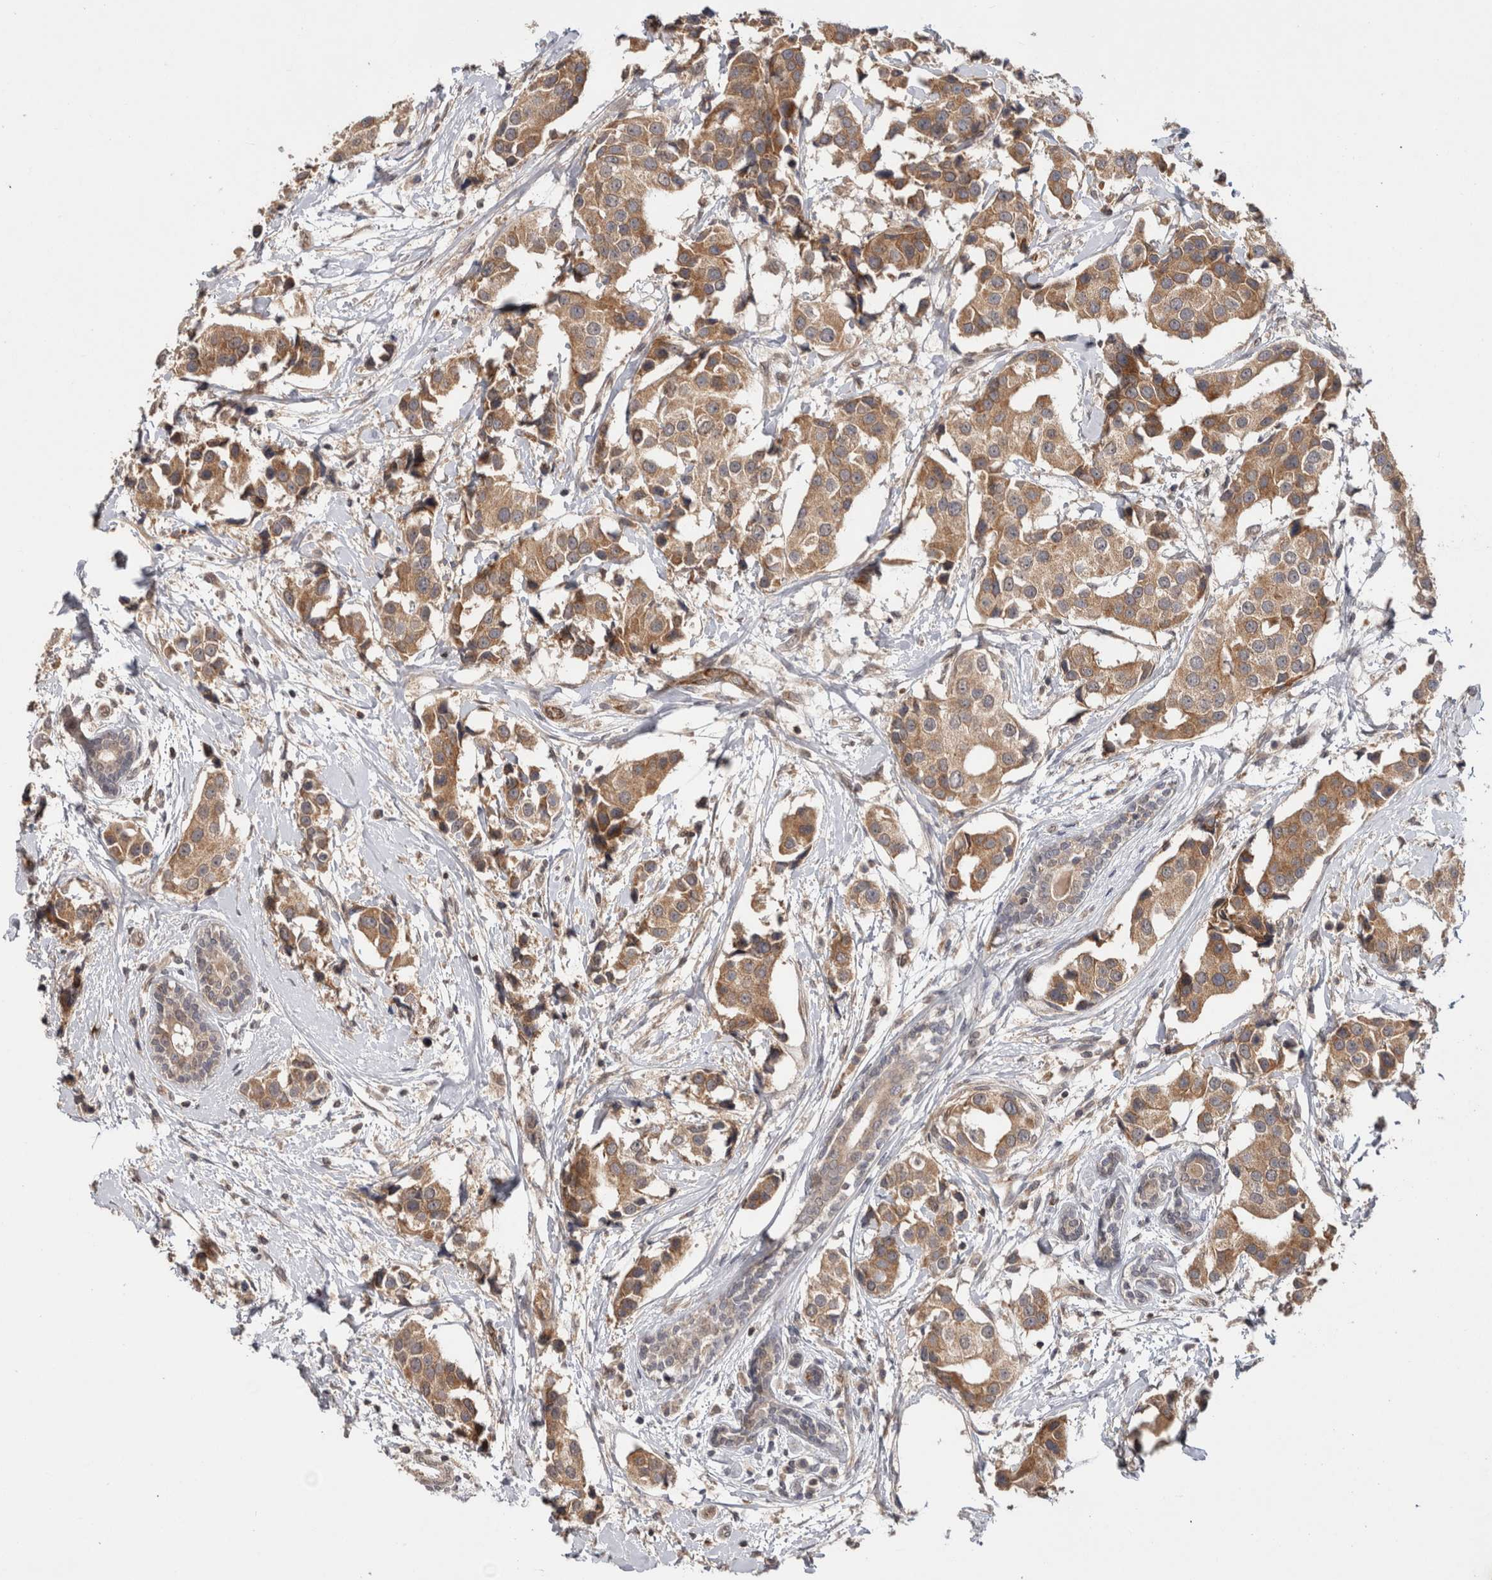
{"staining": {"intensity": "moderate", "quantity": ">75%", "location": "cytoplasmic/membranous"}, "tissue": "breast cancer", "cell_type": "Tumor cells", "image_type": "cancer", "snomed": [{"axis": "morphology", "description": "Normal tissue, NOS"}, {"axis": "morphology", "description": "Duct carcinoma"}, {"axis": "topography", "description": "Breast"}], "caption": "Tumor cells display medium levels of moderate cytoplasmic/membranous staining in about >75% of cells in human intraductal carcinoma (breast). (Brightfield microscopy of DAB IHC at high magnification).", "gene": "HMOX2", "patient": {"sex": "female", "age": 39}}